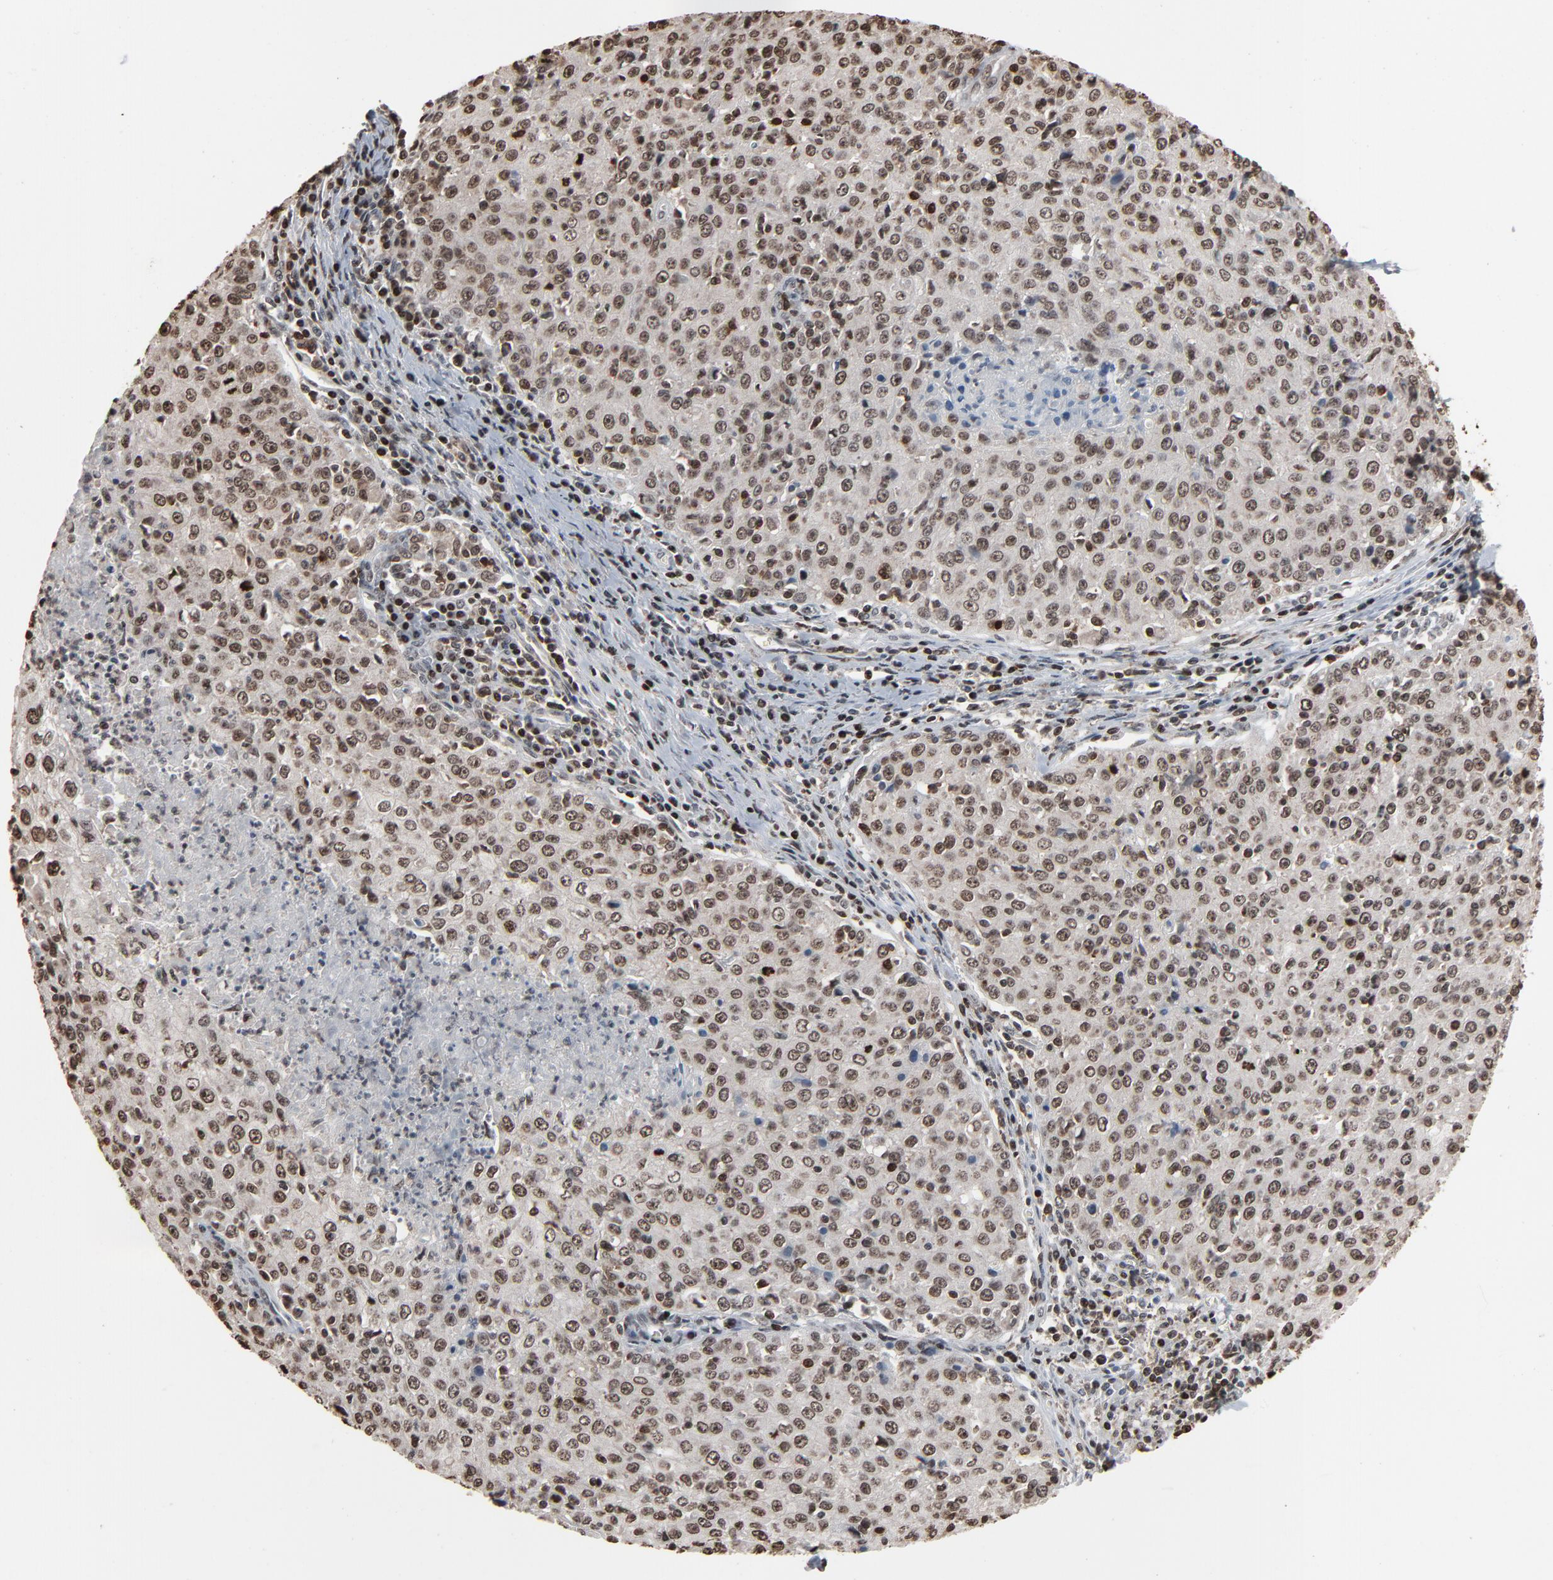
{"staining": {"intensity": "moderate", "quantity": ">75%", "location": "nuclear"}, "tissue": "cervical cancer", "cell_type": "Tumor cells", "image_type": "cancer", "snomed": [{"axis": "morphology", "description": "Squamous cell carcinoma, NOS"}, {"axis": "topography", "description": "Cervix"}], "caption": "Squamous cell carcinoma (cervical) stained with a protein marker exhibits moderate staining in tumor cells.", "gene": "RPS6KA3", "patient": {"sex": "female", "age": 27}}